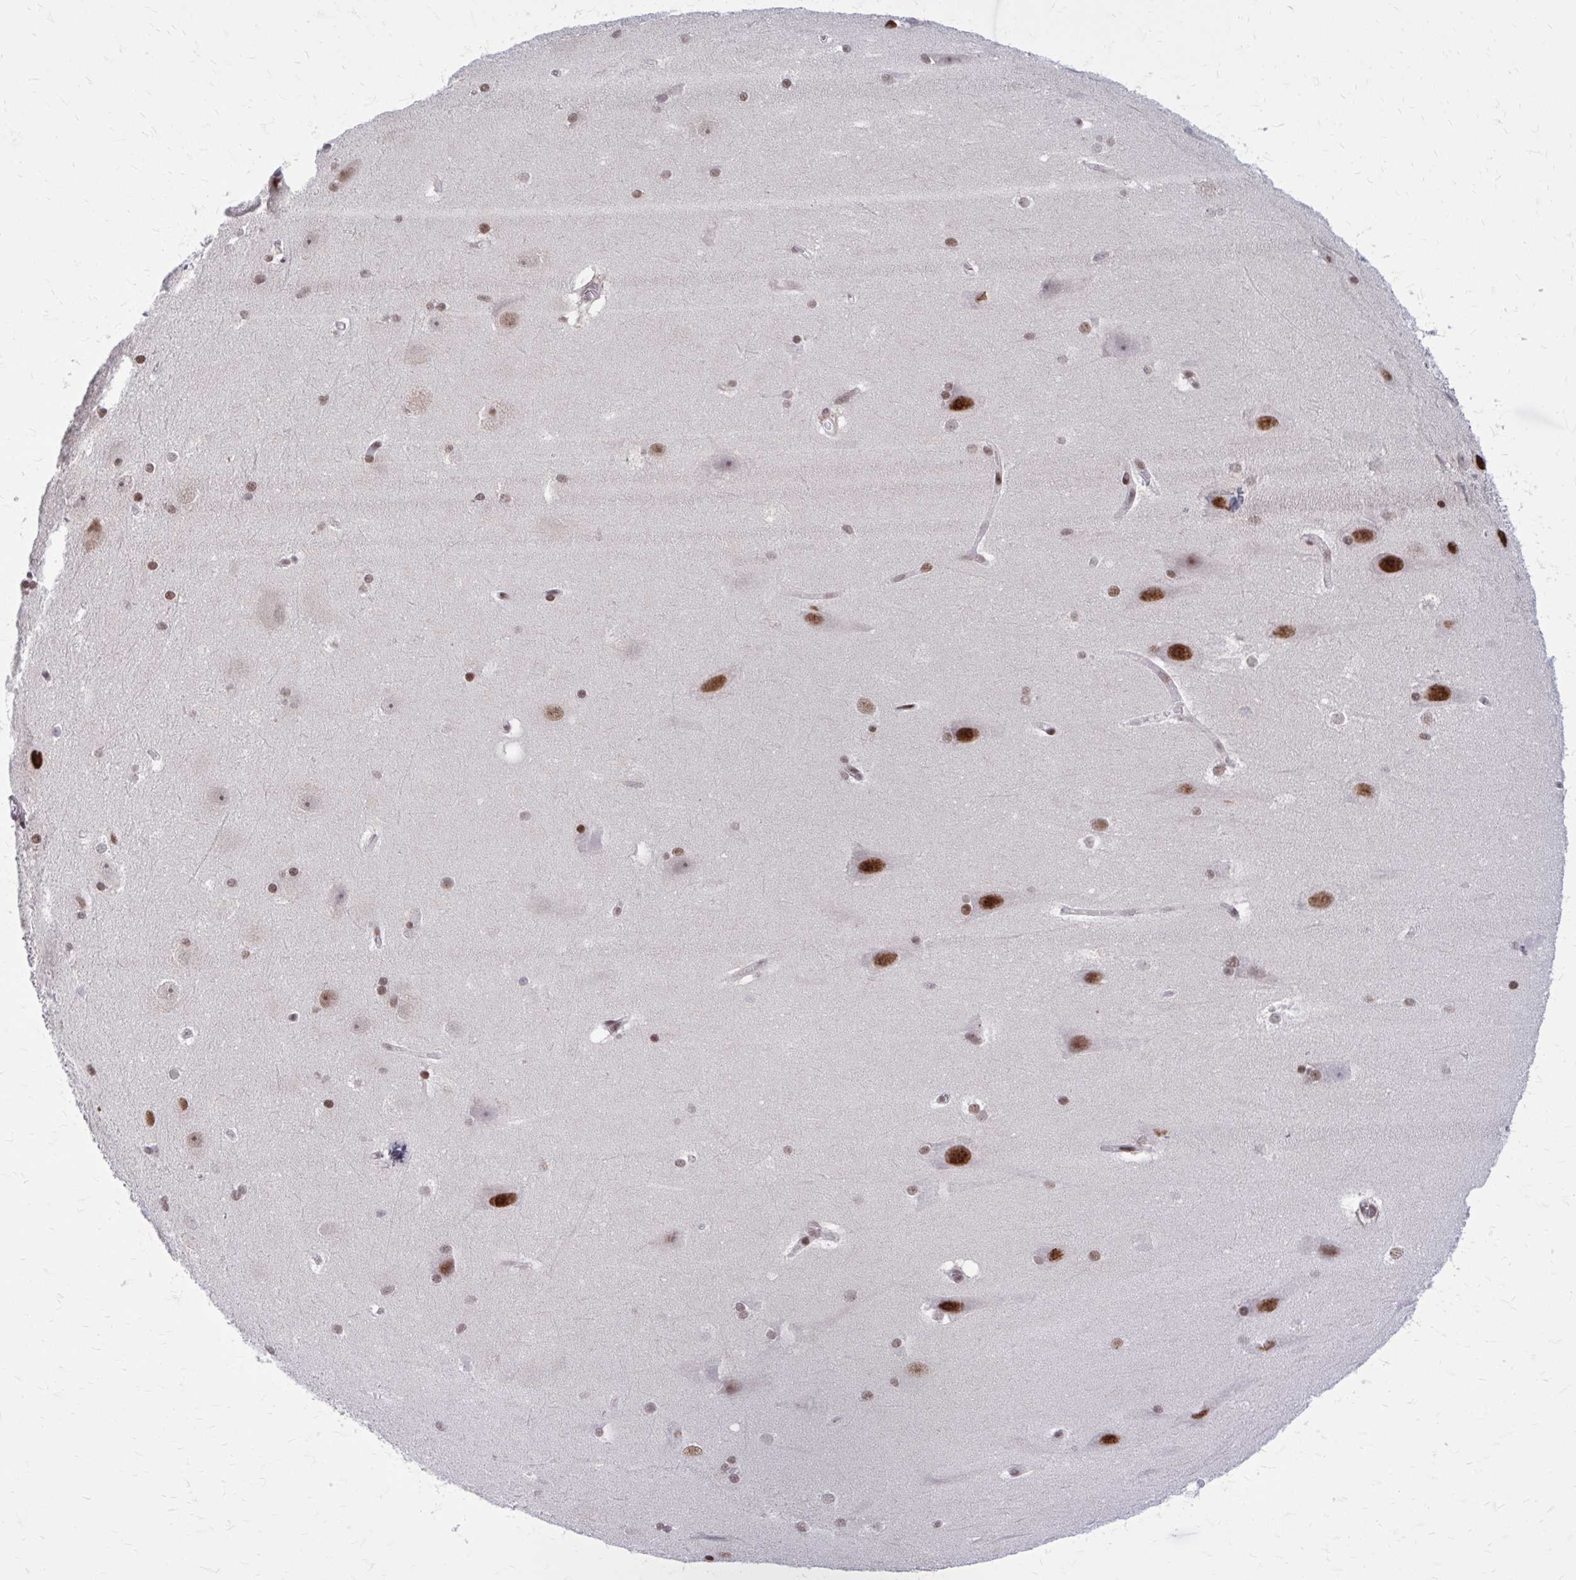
{"staining": {"intensity": "moderate", "quantity": "<25%", "location": "nuclear"}, "tissue": "hippocampus", "cell_type": "Glial cells", "image_type": "normal", "snomed": [{"axis": "morphology", "description": "Normal tissue, NOS"}, {"axis": "topography", "description": "Cerebral cortex"}, {"axis": "topography", "description": "Hippocampus"}], "caption": "A brown stain shows moderate nuclear staining of a protein in glial cells of unremarkable human hippocampus. (DAB (3,3'-diaminobenzidine) IHC with brightfield microscopy, high magnification).", "gene": "PSME4", "patient": {"sex": "female", "age": 19}}